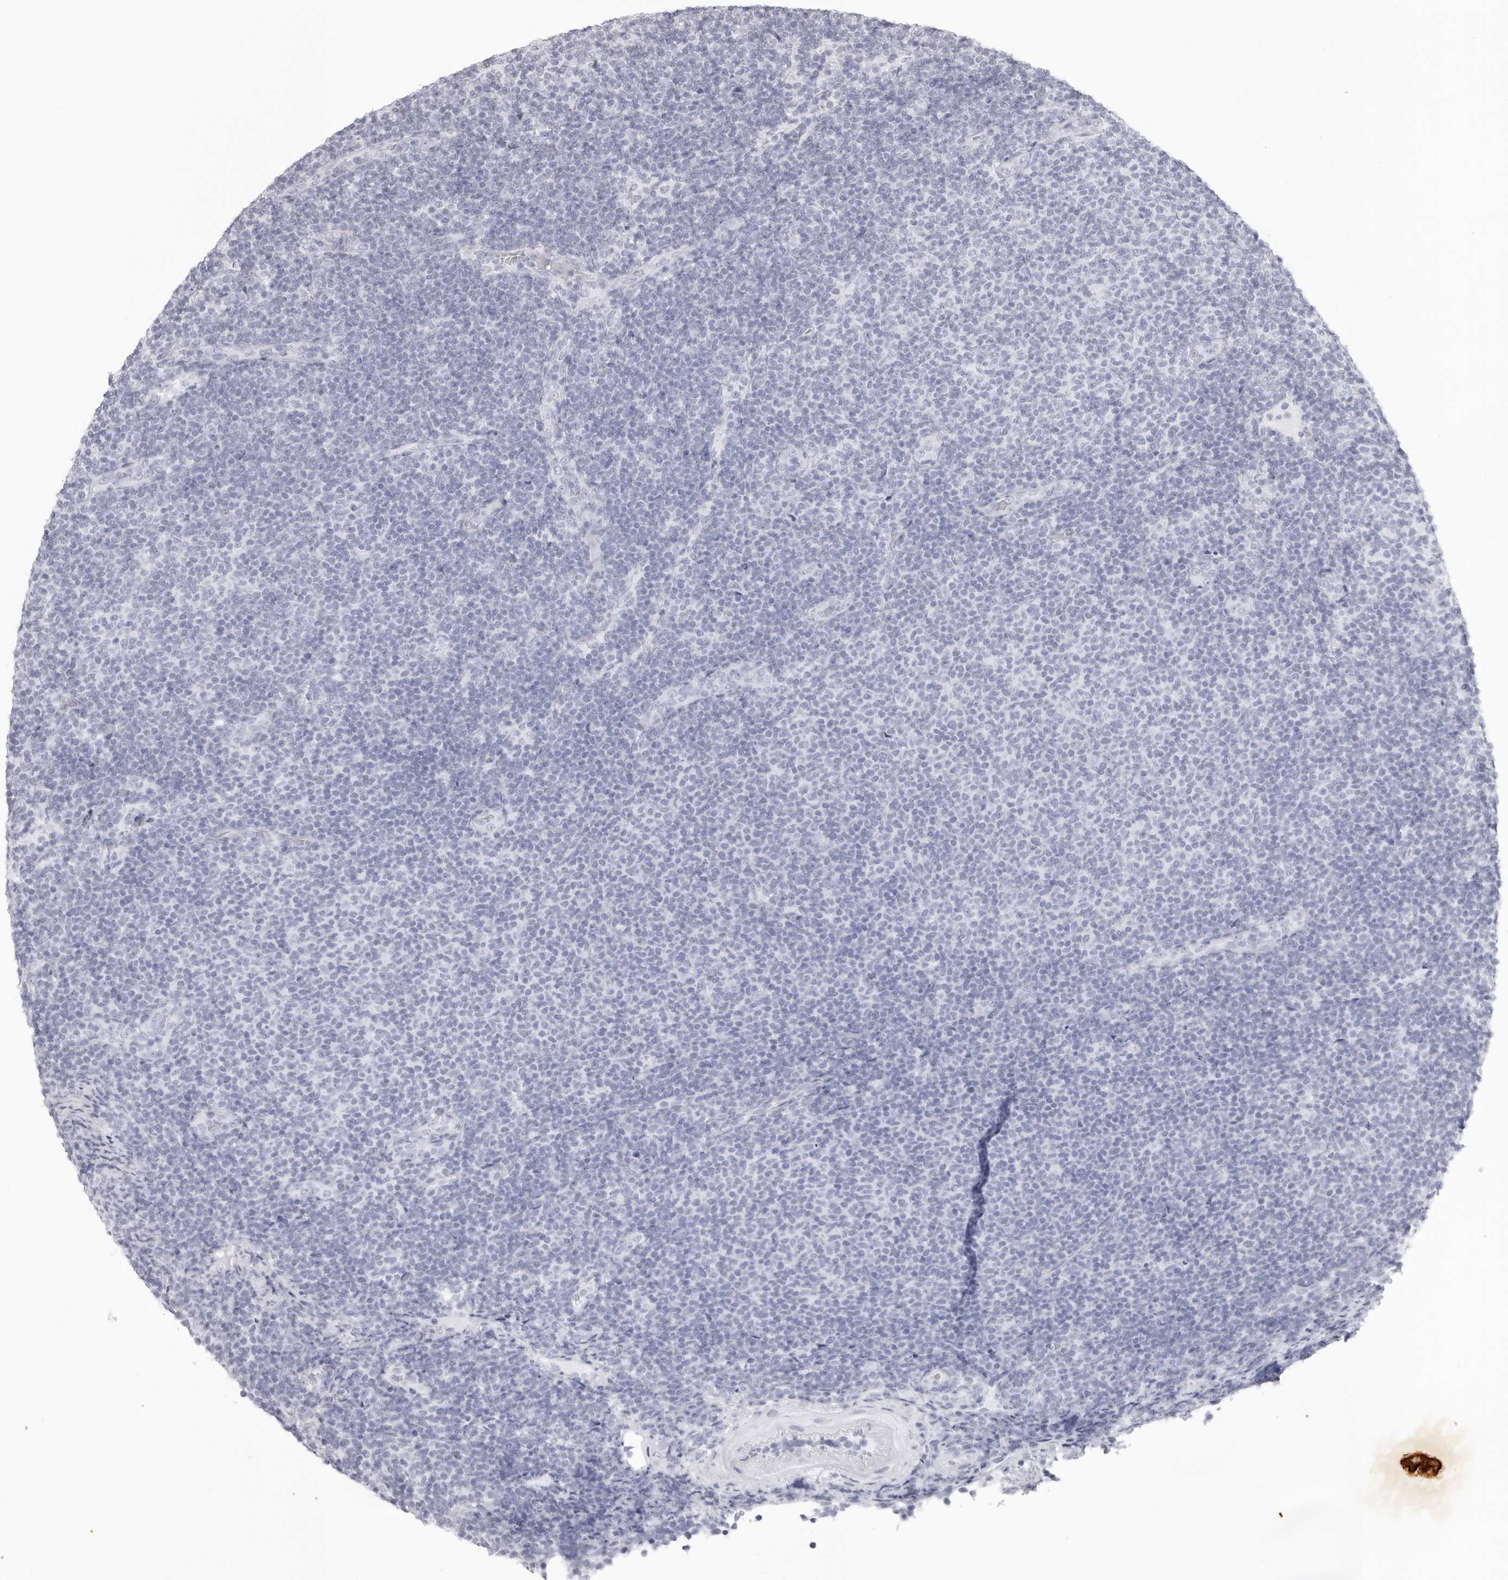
{"staining": {"intensity": "negative", "quantity": "none", "location": "none"}, "tissue": "lymphoma", "cell_type": "Tumor cells", "image_type": "cancer", "snomed": [{"axis": "morphology", "description": "Malignant lymphoma, non-Hodgkin's type, Low grade"}, {"axis": "topography", "description": "Lymph node"}], "caption": "Immunohistochemistry of human lymphoma exhibits no staining in tumor cells.", "gene": "KLK9", "patient": {"sex": "male", "age": 66}}